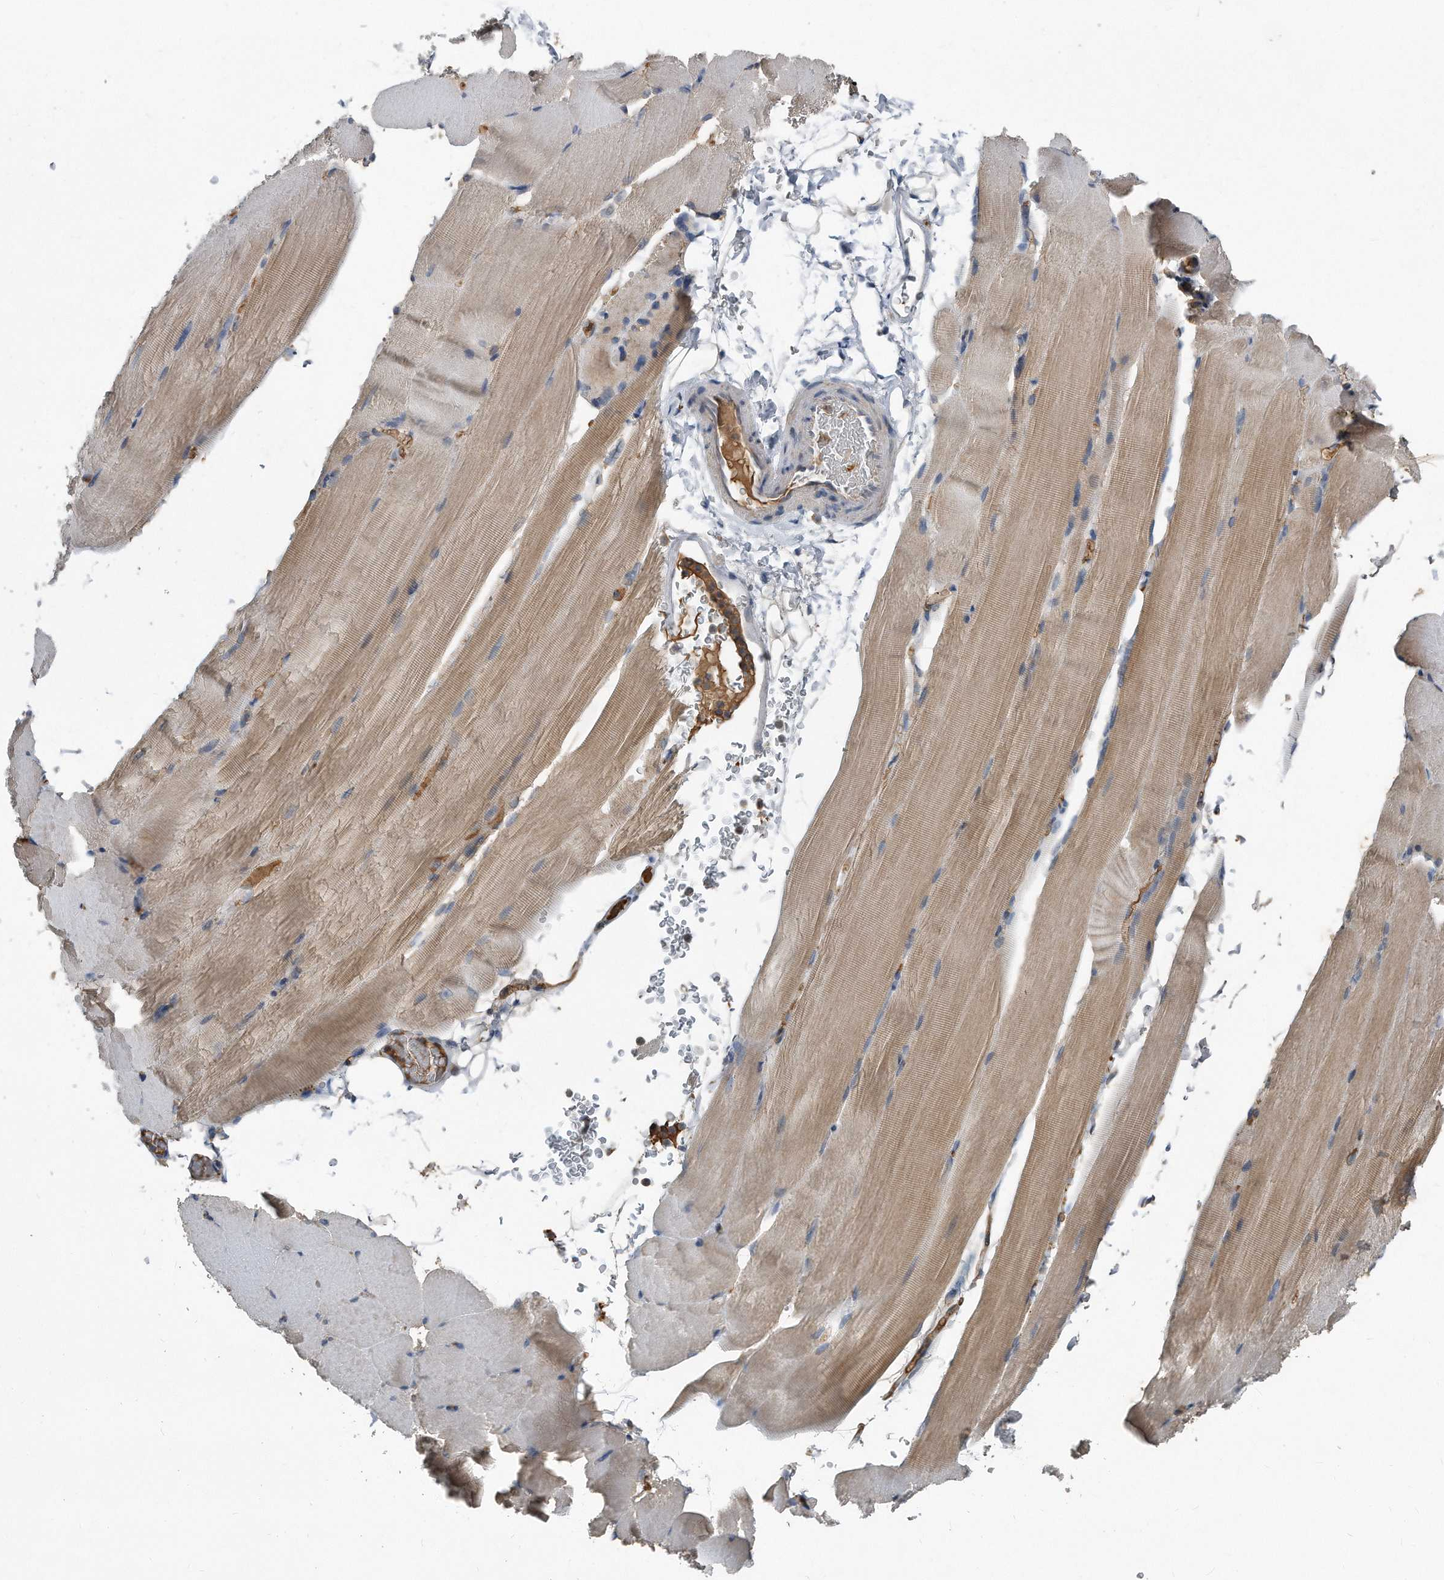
{"staining": {"intensity": "moderate", "quantity": "<25%", "location": "cytoplasmic/membranous"}, "tissue": "skeletal muscle", "cell_type": "Myocytes", "image_type": "normal", "snomed": [{"axis": "morphology", "description": "Normal tissue, NOS"}, {"axis": "topography", "description": "Skeletal muscle"}, {"axis": "topography", "description": "Parathyroid gland"}], "caption": "Skeletal muscle stained with DAB IHC exhibits low levels of moderate cytoplasmic/membranous positivity in about <25% of myocytes.", "gene": "SDHA", "patient": {"sex": "female", "age": 37}}